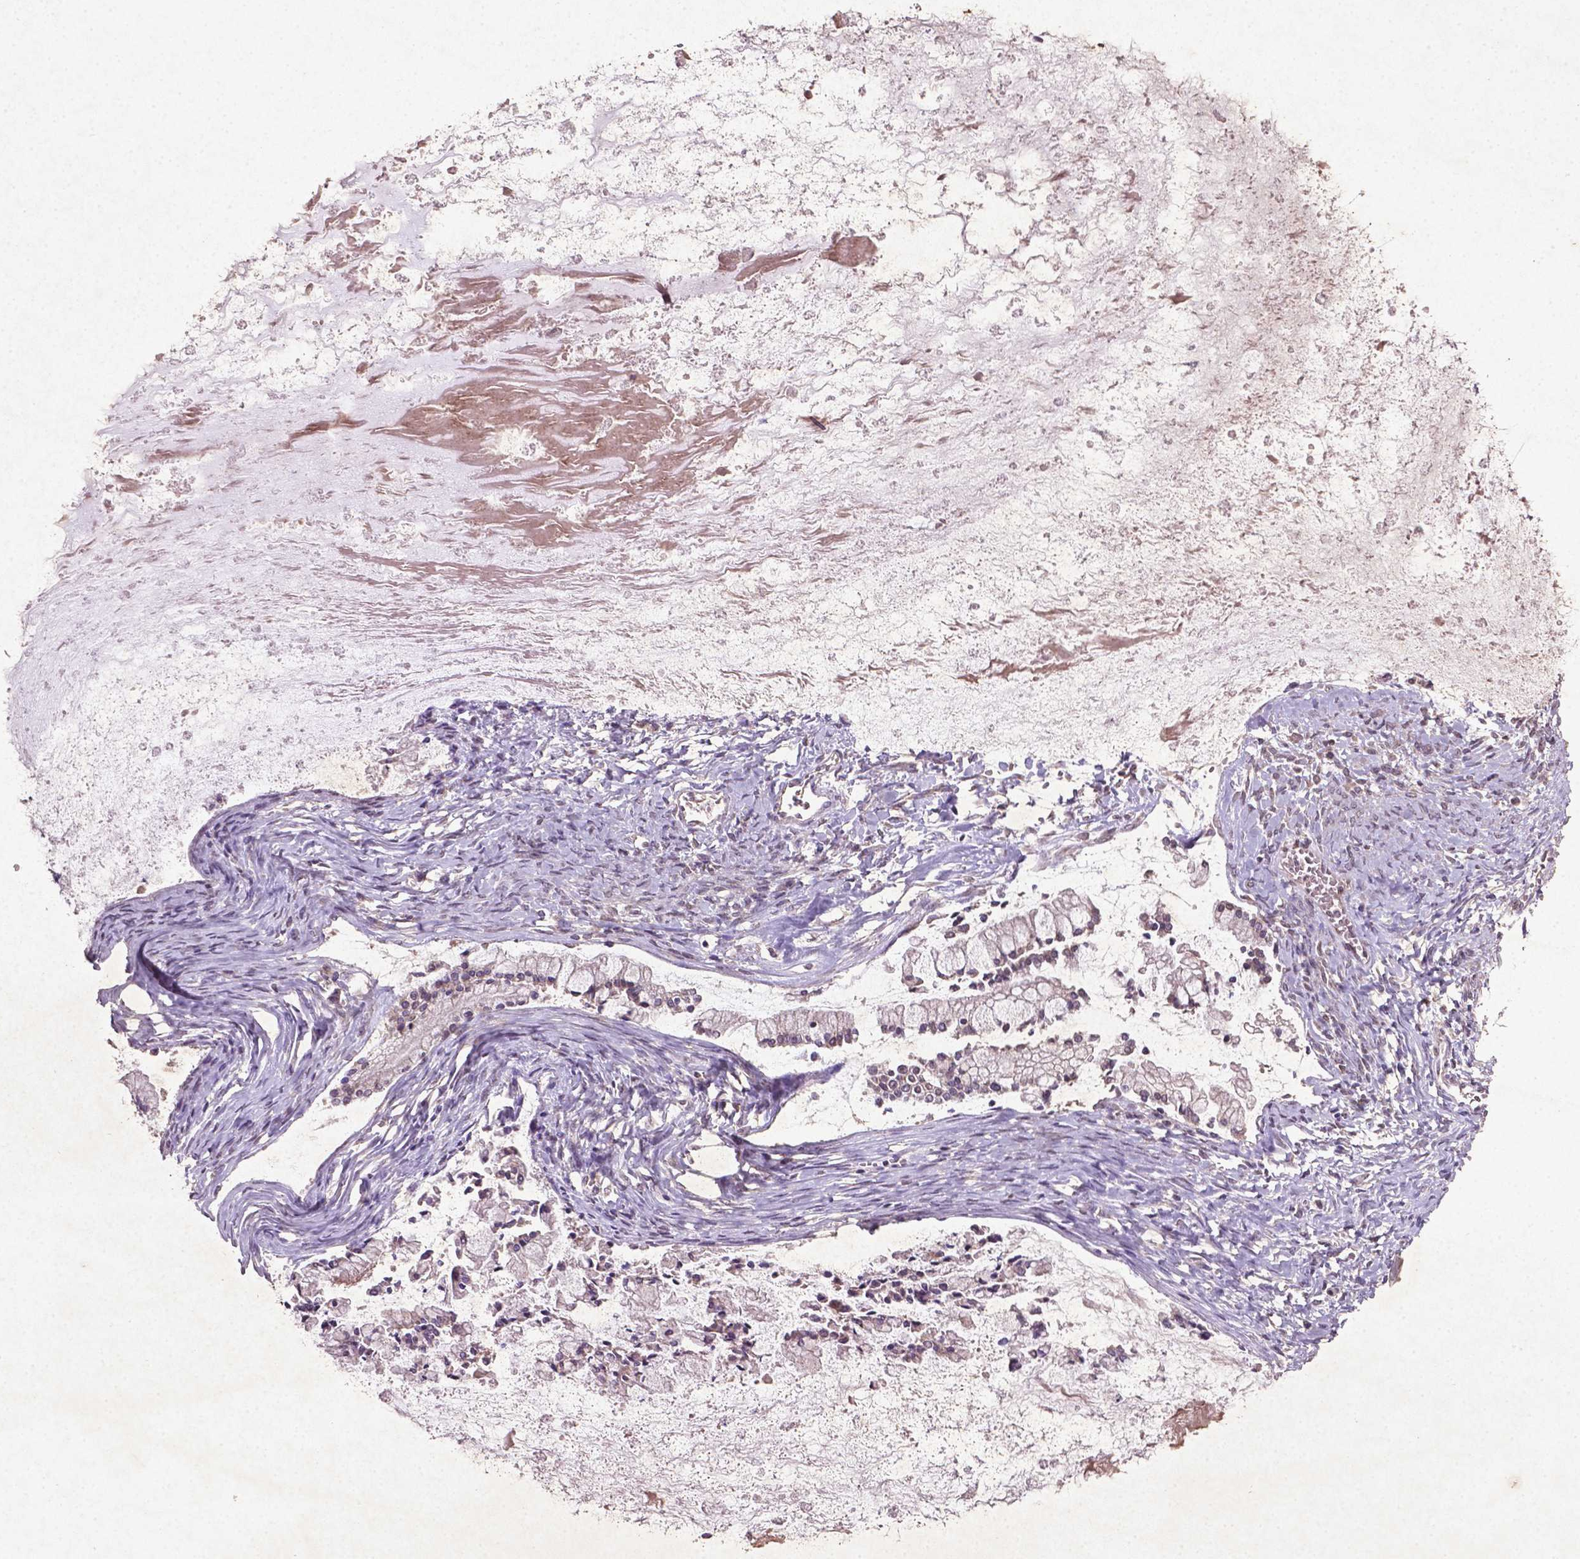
{"staining": {"intensity": "negative", "quantity": "none", "location": "none"}, "tissue": "ovarian cancer", "cell_type": "Tumor cells", "image_type": "cancer", "snomed": [{"axis": "morphology", "description": "Cystadenocarcinoma, mucinous, NOS"}, {"axis": "topography", "description": "Ovary"}], "caption": "Tumor cells show no significant protein staining in ovarian cancer (mucinous cystadenocarcinoma).", "gene": "MTOR", "patient": {"sex": "female", "age": 67}}